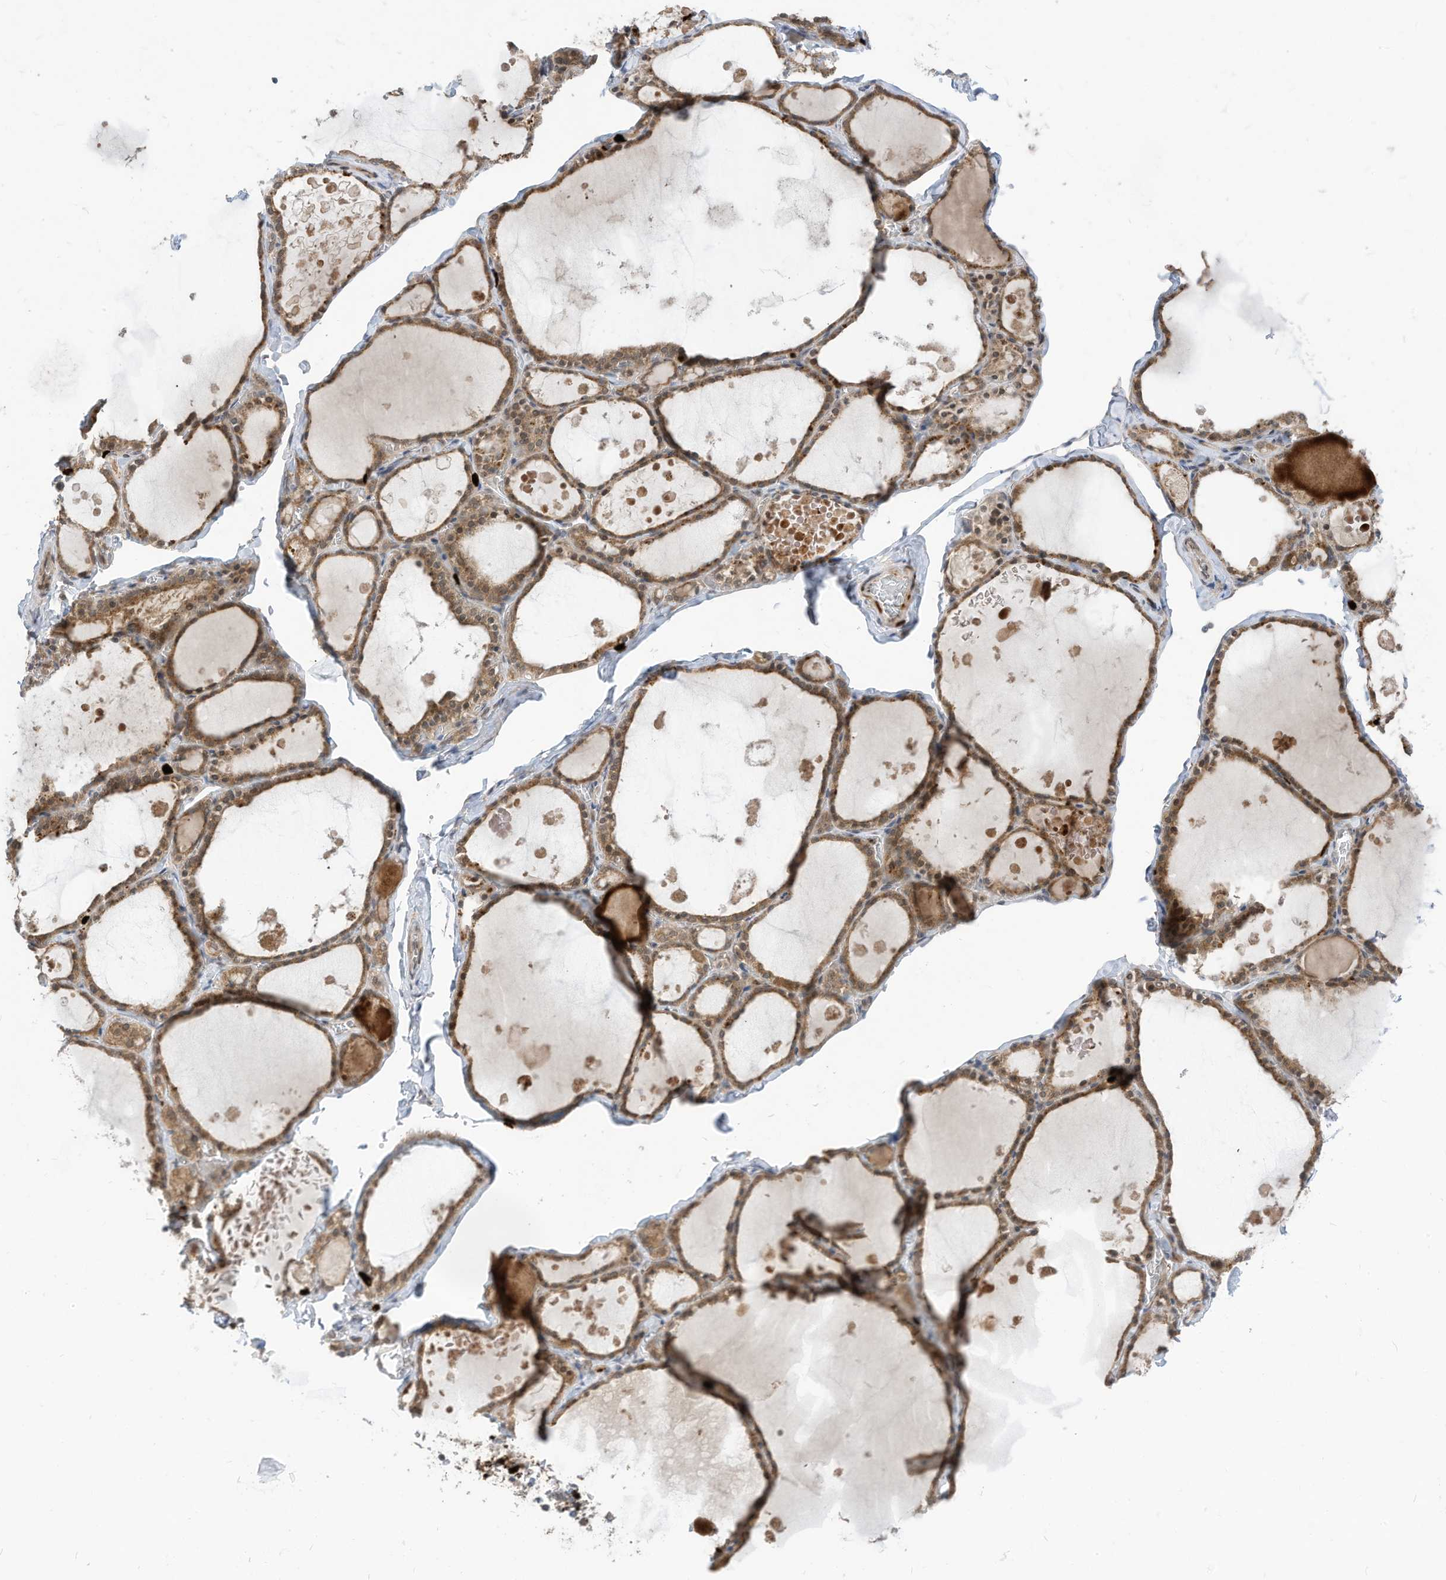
{"staining": {"intensity": "moderate", "quantity": ">75%", "location": "cytoplasmic/membranous"}, "tissue": "thyroid gland", "cell_type": "Glandular cells", "image_type": "normal", "snomed": [{"axis": "morphology", "description": "Normal tissue, NOS"}, {"axis": "topography", "description": "Thyroid gland"}], "caption": "Unremarkable thyroid gland demonstrates moderate cytoplasmic/membranous positivity in approximately >75% of glandular cells The staining is performed using DAB (3,3'-diaminobenzidine) brown chromogen to label protein expression. The nuclei are counter-stained blue using hematoxylin..", "gene": "CNKSR1", "patient": {"sex": "male", "age": 56}}